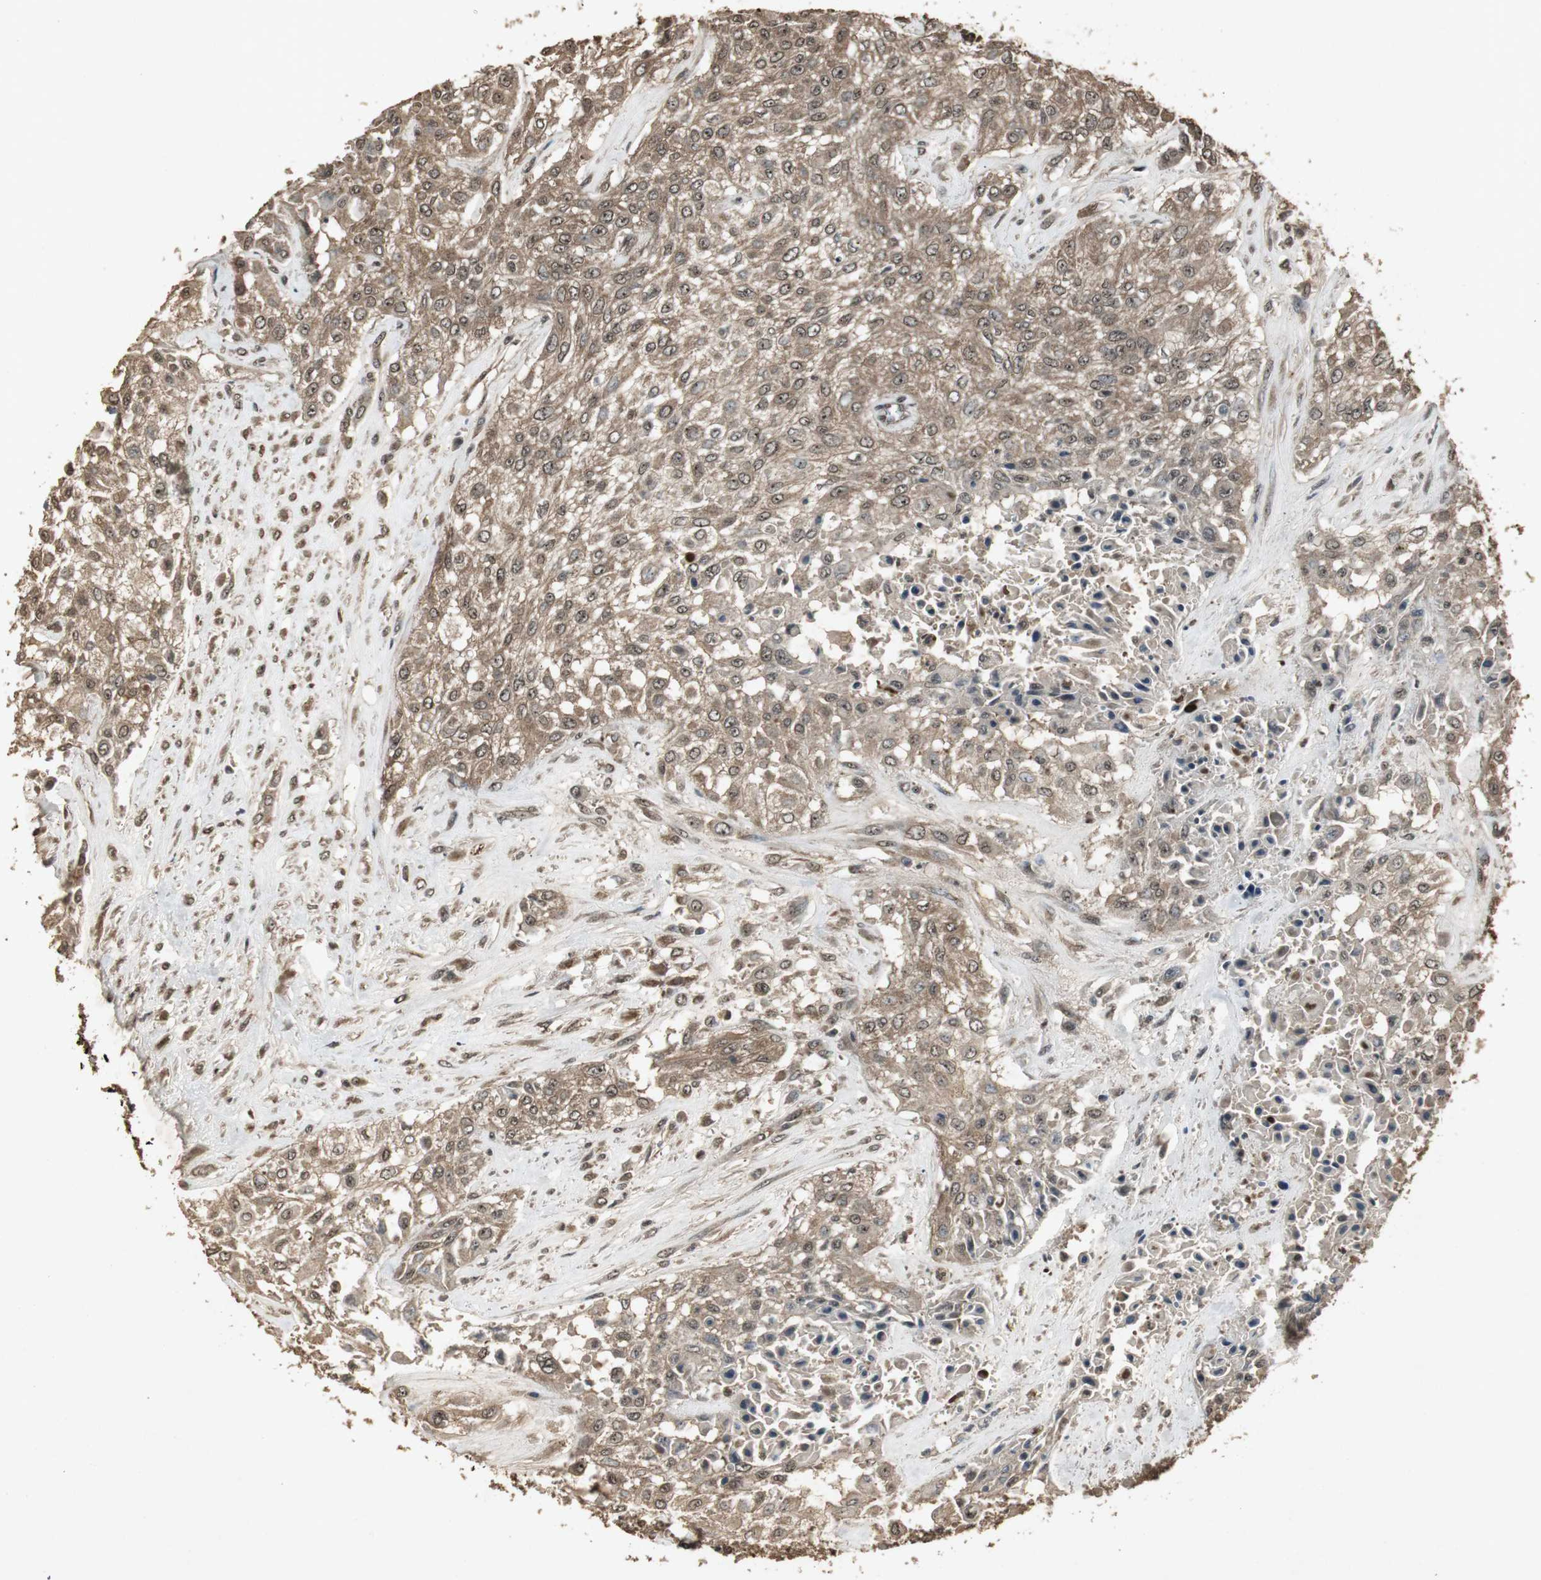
{"staining": {"intensity": "moderate", "quantity": ">75%", "location": "cytoplasmic/membranous,nuclear"}, "tissue": "urothelial cancer", "cell_type": "Tumor cells", "image_type": "cancer", "snomed": [{"axis": "morphology", "description": "Urothelial carcinoma, High grade"}, {"axis": "topography", "description": "Urinary bladder"}], "caption": "Protein analysis of urothelial carcinoma (high-grade) tissue shows moderate cytoplasmic/membranous and nuclear positivity in about >75% of tumor cells.", "gene": "EMX1", "patient": {"sex": "male", "age": 57}}